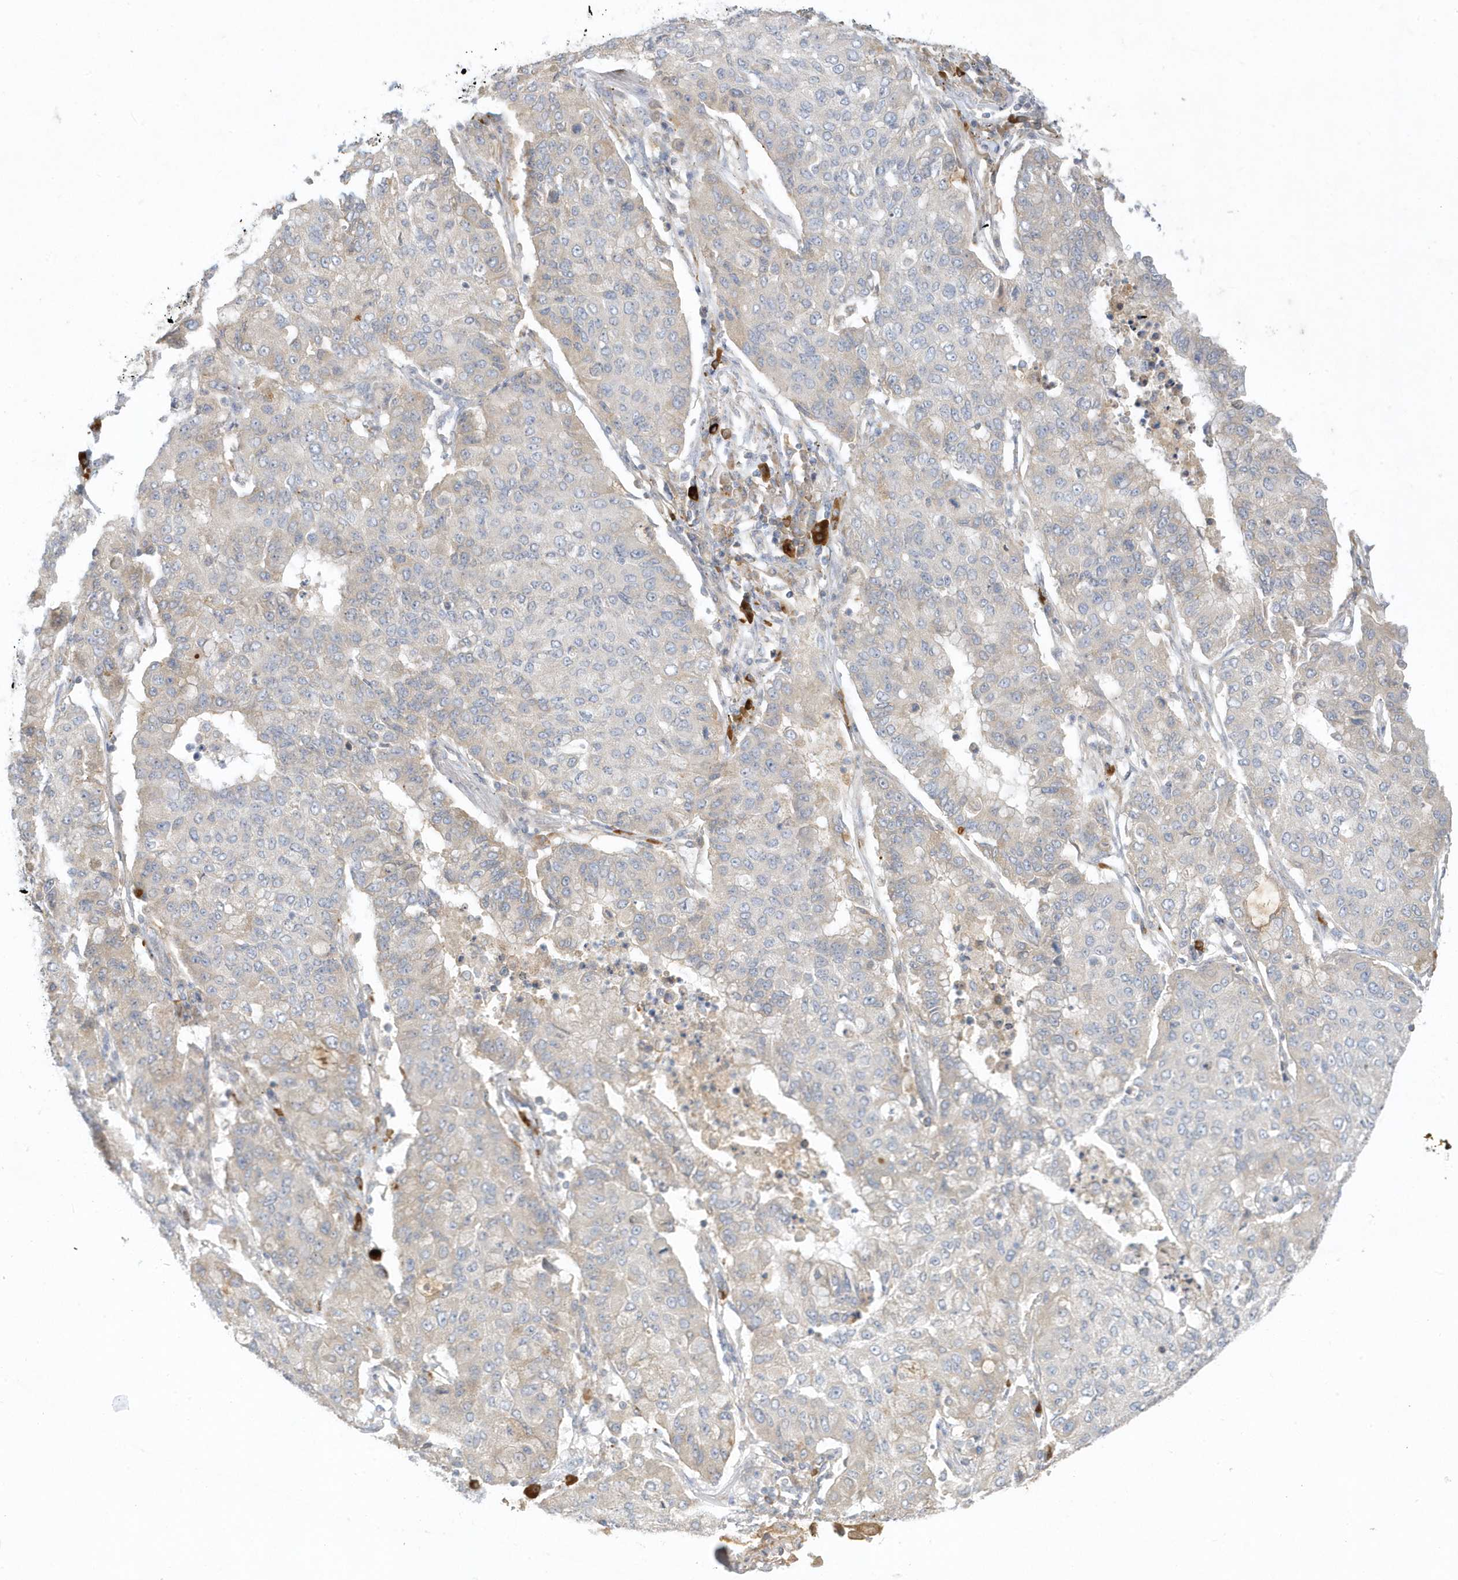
{"staining": {"intensity": "negative", "quantity": "none", "location": "none"}, "tissue": "lung cancer", "cell_type": "Tumor cells", "image_type": "cancer", "snomed": [{"axis": "morphology", "description": "Squamous cell carcinoma, NOS"}, {"axis": "topography", "description": "Lung"}], "caption": "DAB (3,3'-diaminobenzidine) immunohistochemical staining of lung cancer (squamous cell carcinoma) demonstrates no significant expression in tumor cells. (Stains: DAB (3,3'-diaminobenzidine) immunohistochemistry (IHC) with hematoxylin counter stain, Microscopy: brightfield microscopy at high magnification).", "gene": "THADA", "patient": {"sex": "male", "age": 74}}